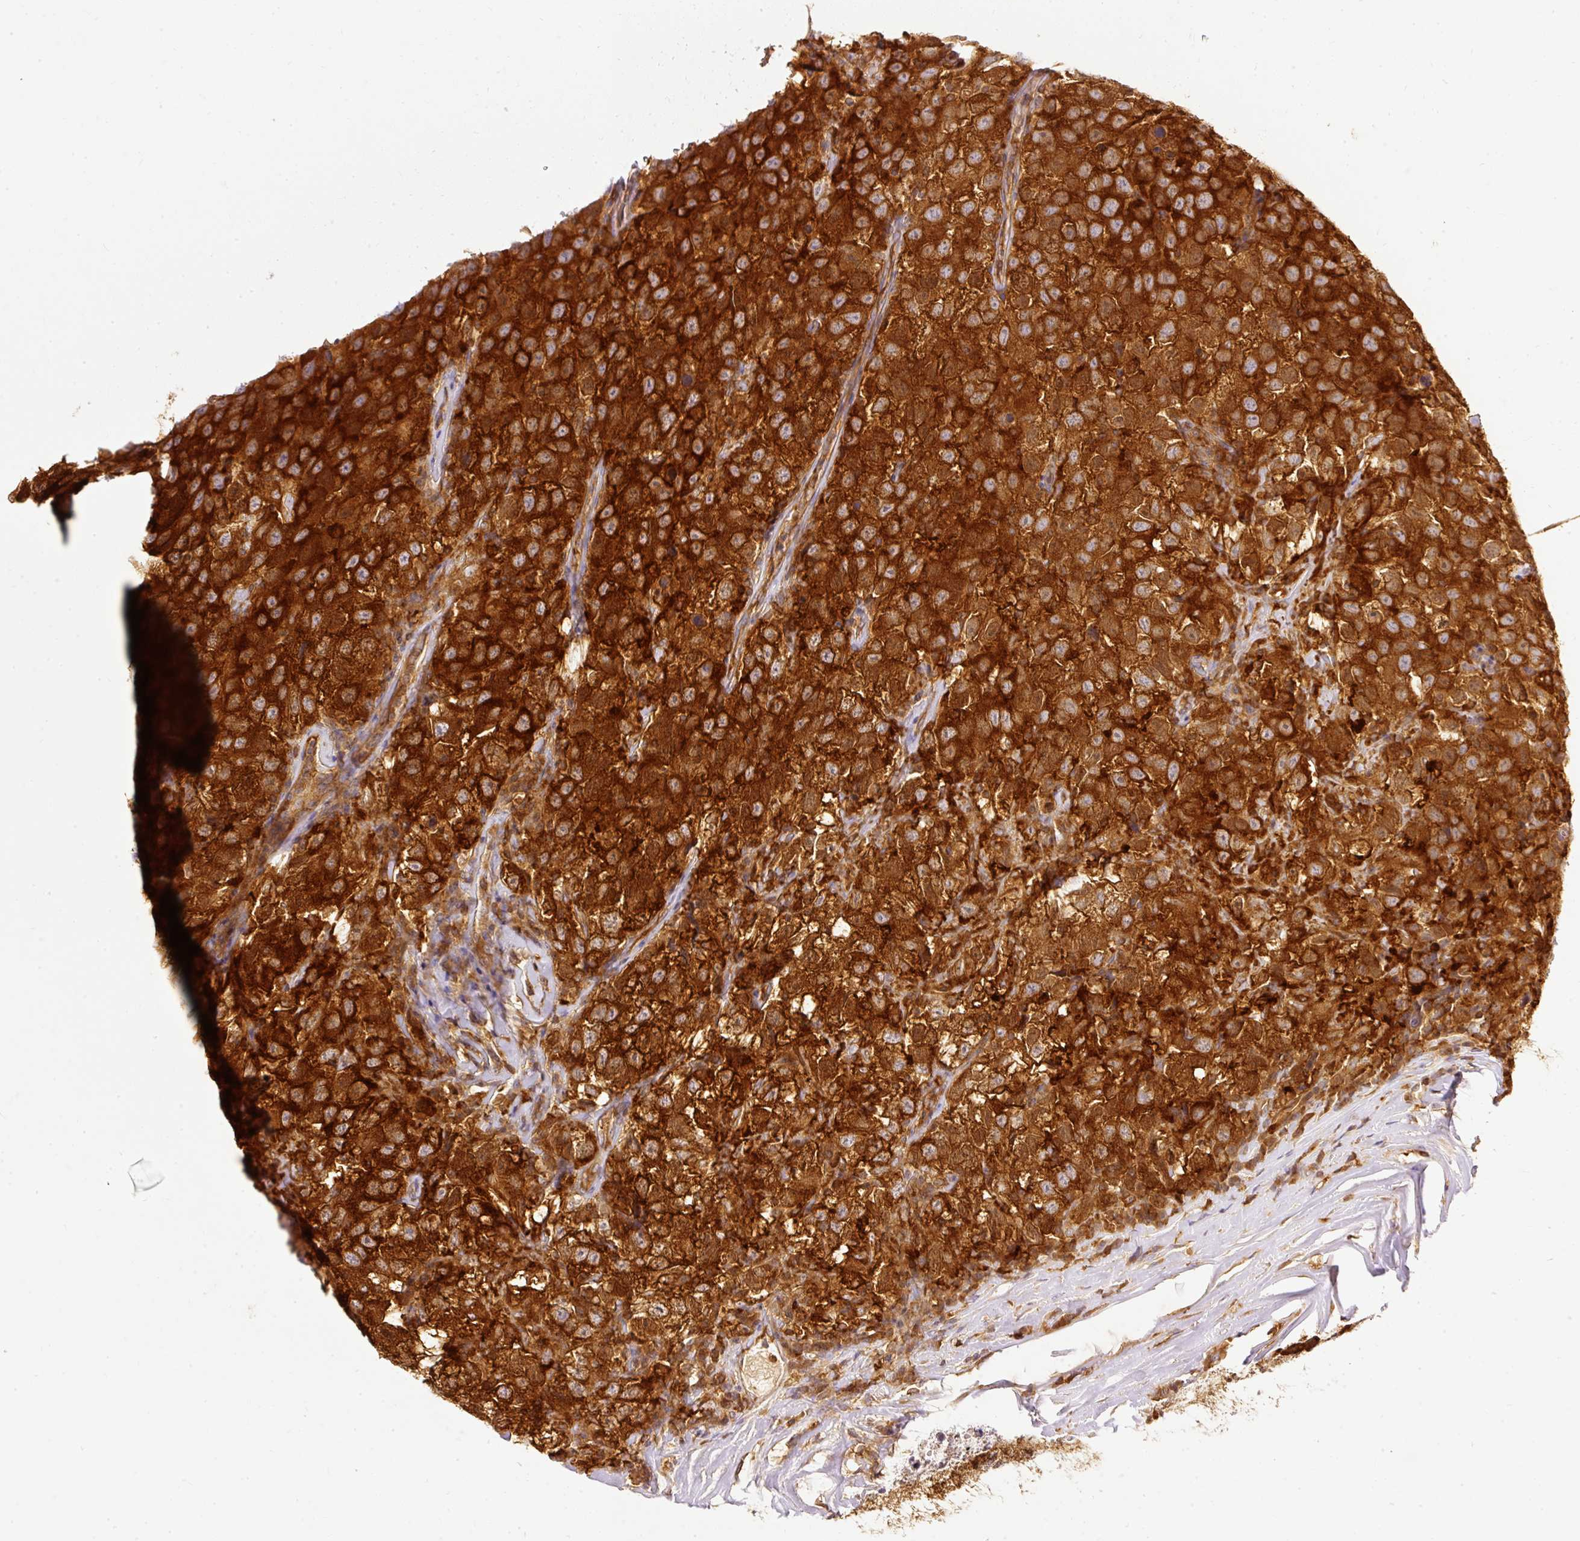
{"staining": {"intensity": "strong", "quantity": ">75%", "location": "cytoplasmic/membranous"}, "tissue": "testis cancer", "cell_type": "Tumor cells", "image_type": "cancer", "snomed": [{"axis": "morphology", "description": "Seminoma, NOS"}, {"axis": "topography", "description": "Testis"}], "caption": "Protein expression analysis of human testis cancer reveals strong cytoplasmic/membranous staining in approximately >75% of tumor cells.", "gene": "ARMH3", "patient": {"sex": "male", "age": 41}}